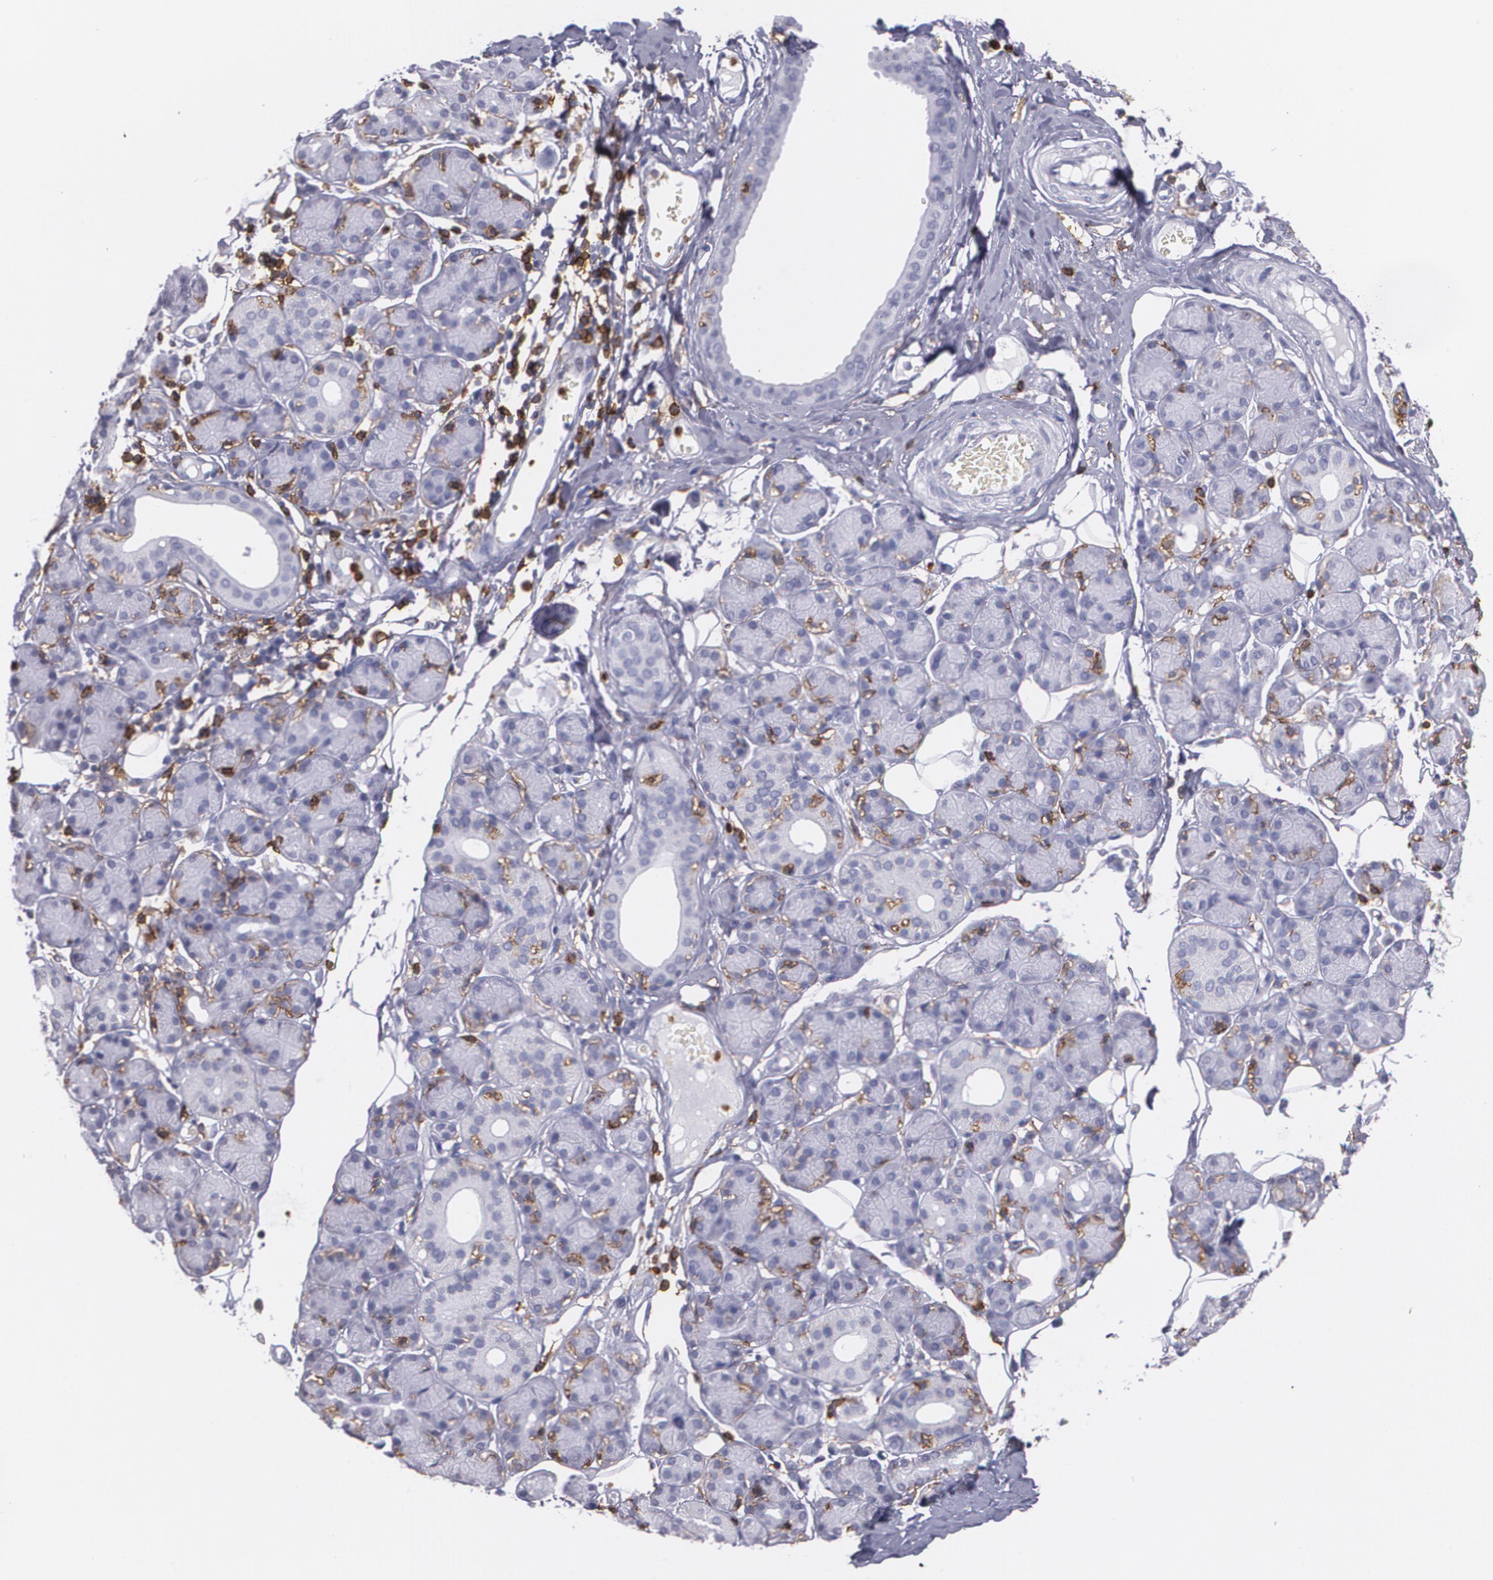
{"staining": {"intensity": "negative", "quantity": "none", "location": "none"}, "tissue": "salivary gland", "cell_type": "Glandular cells", "image_type": "normal", "snomed": [{"axis": "morphology", "description": "Normal tissue, NOS"}, {"axis": "topography", "description": "Salivary gland"}], "caption": "There is no significant positivity in glandular cells of salivary gland. (DAB IHC visualized using brightfield microscopy, high magnification).", "gene": "PTPRC", "patient": {"sex": "male", "age": 54}}